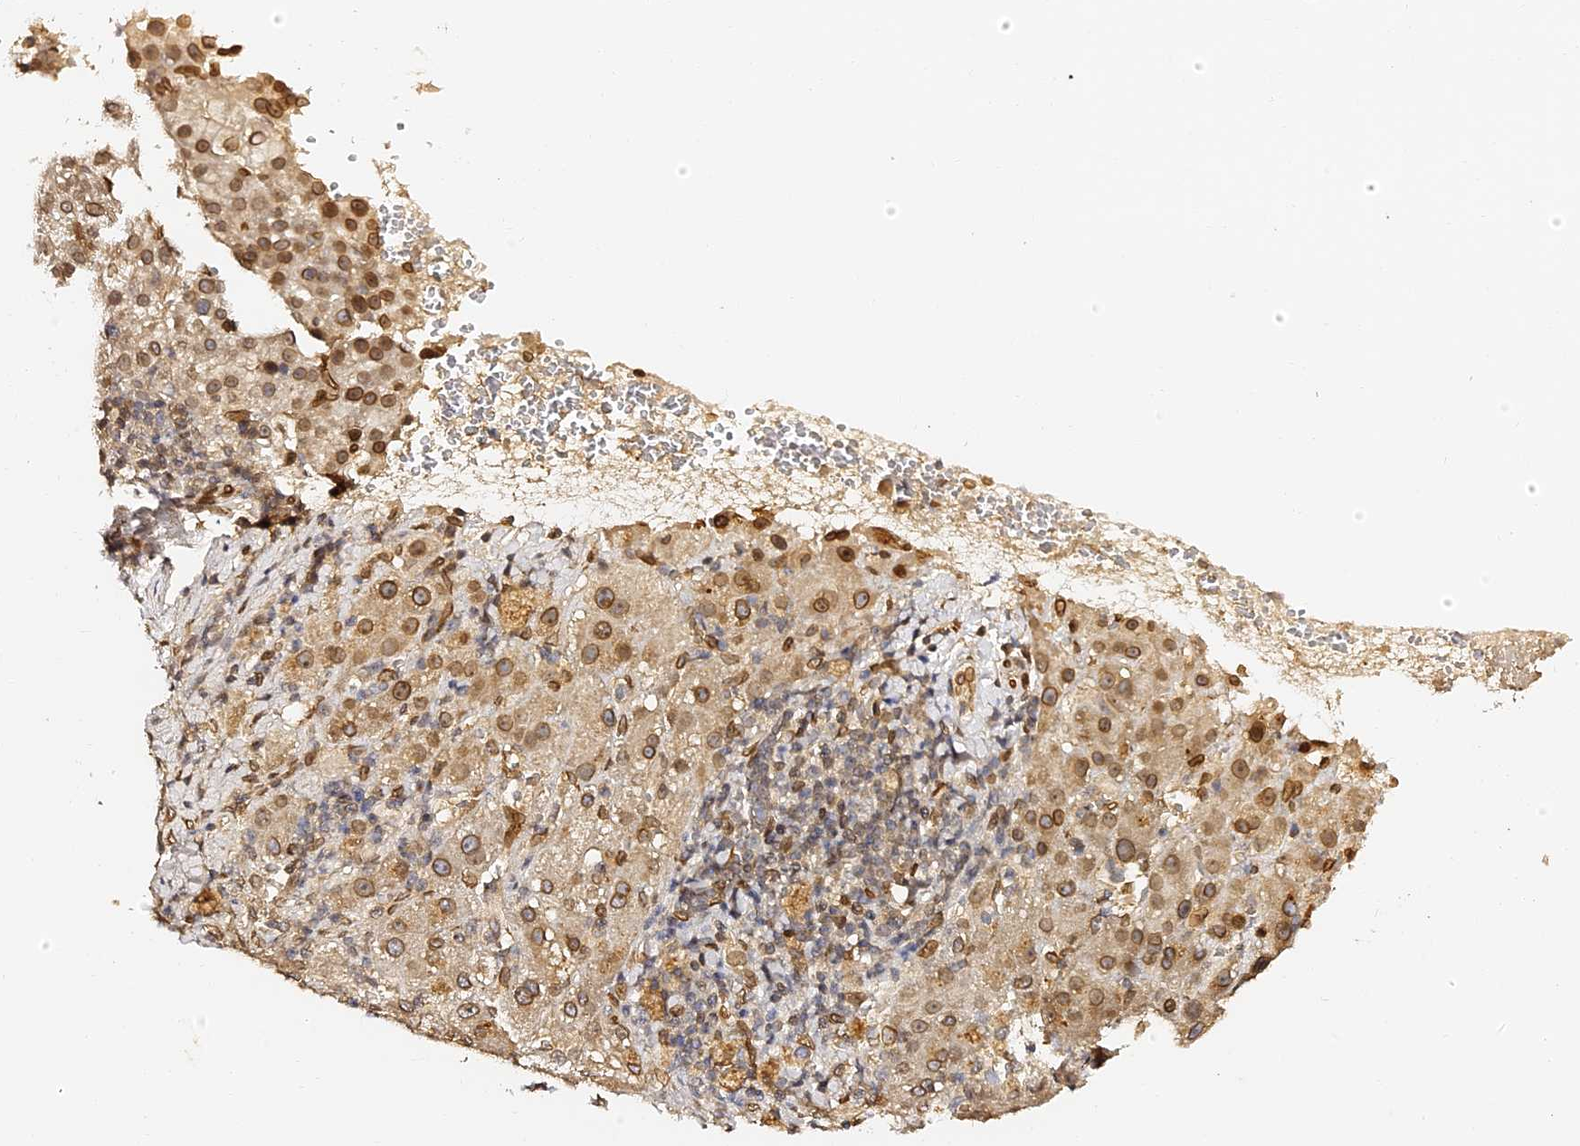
{"staining": {"intensity": "moderate", "quantity": ">75%", "location": "cytoplasmic/membranous,nuclear"}, "tissue": "liver cancer", "cell_type": "Tumor cells", "image_type": "cancer", "snomed": [{"axis": "morphology", "description": "Carcinoma, Hepatocellular, NOS"}, {"axis": "topography", "description": "Liver"}], "caption": "Human liver hepatocellular carcinoma stained with a brown dye demonstrates moderate cytoplasmic/membranous and nuclear positive expression in approximately >75% of tumor cells.", "gene": "ANAPC5", "patient": {"sex": "female", "age": 58}}